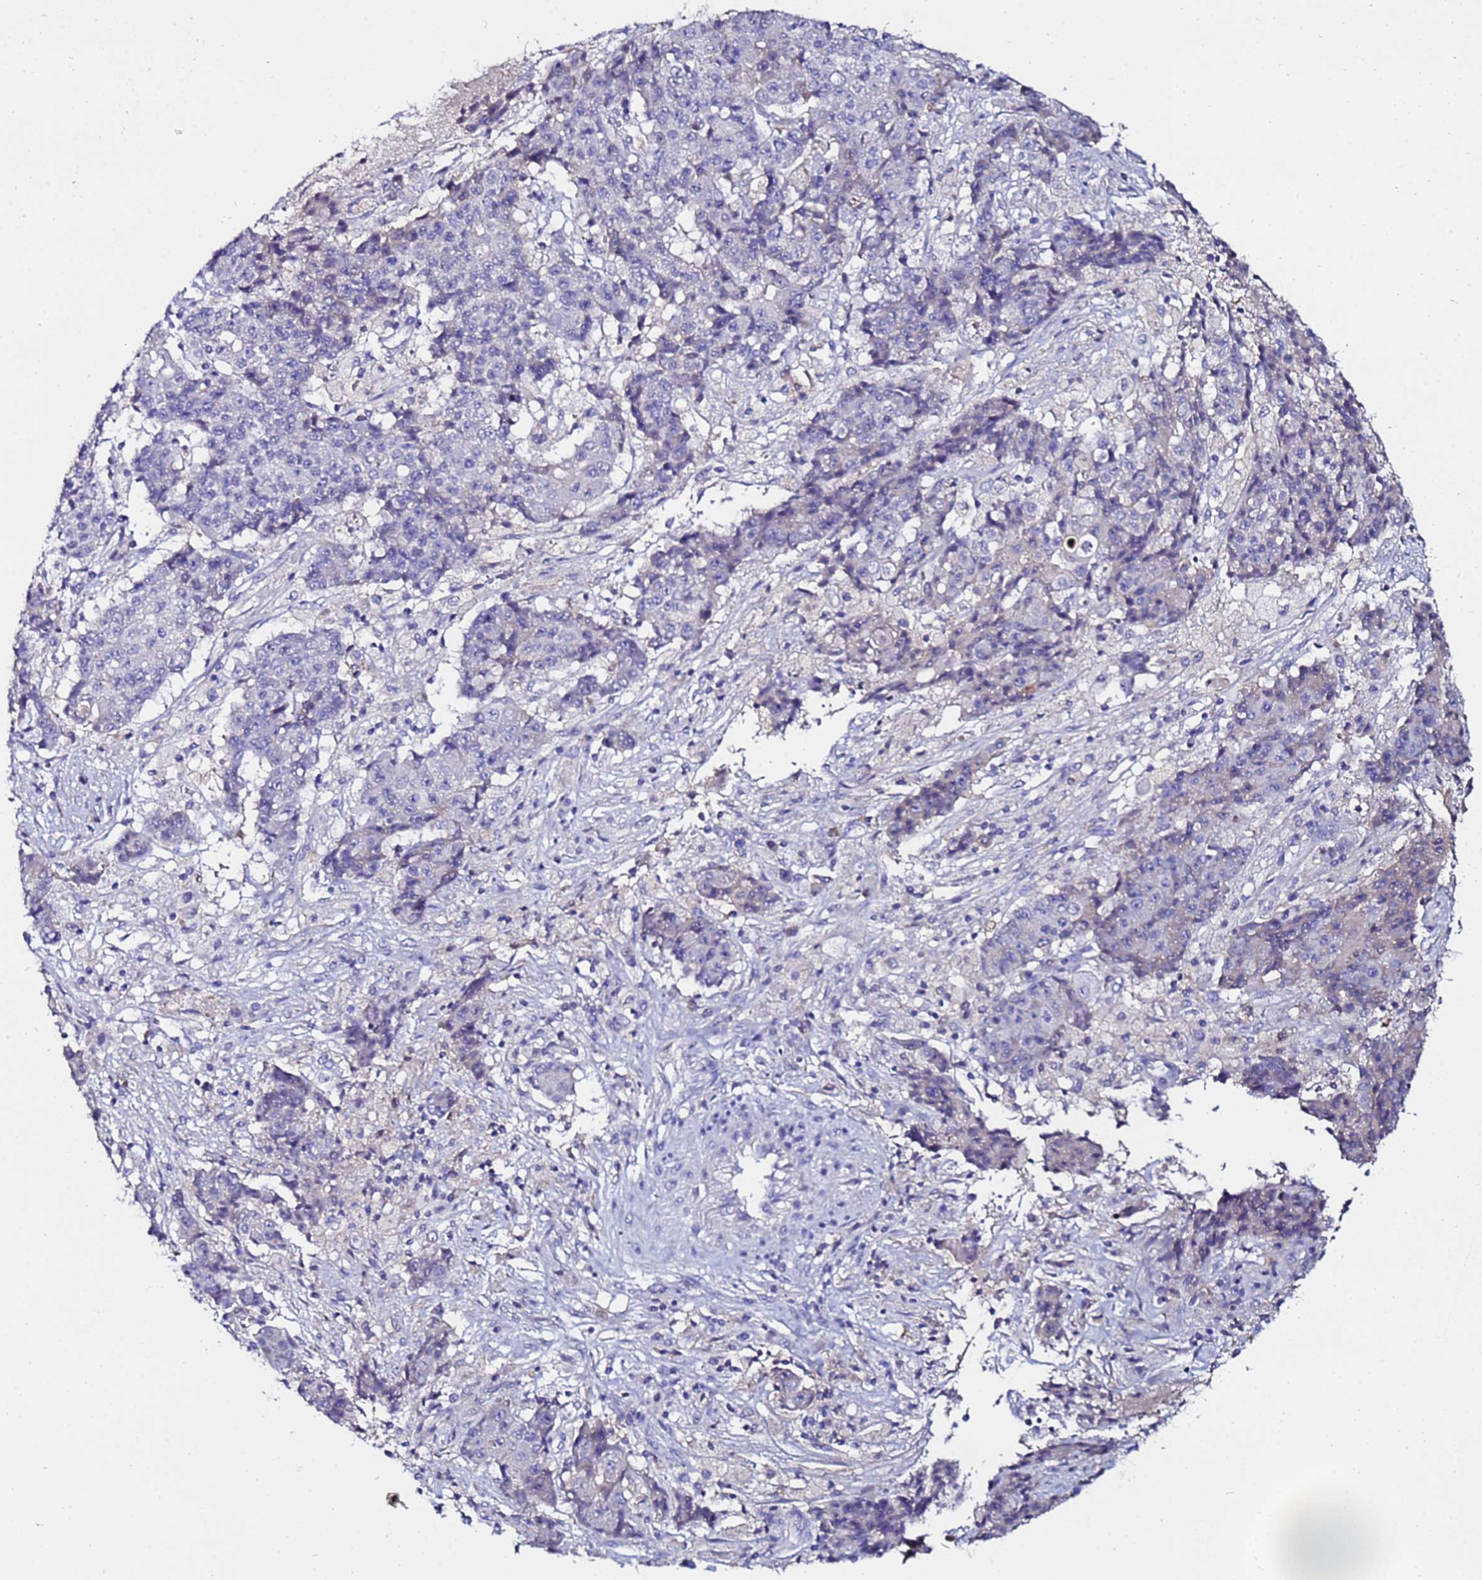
{"staining": {"intensity": "negative", "quantity": "none", "location": "none"}, "tissue": "ovarian cancer", "cell_type": "Tumor cells", "image_type": "cancer", "snomed": [{"axis": "morphology", "description": "Carcinoma, endometroid"}, {"axis": "topography", "description": "Ovary"}], "caption": "High power microscopy image of an immunohistochemistry (IHC) histopathology image of ovarian endometroid carcinoma, revealing no significant positivity in tumor cells.", "gene": "TUBAL3", "patient": {"sex": "female", "age": 42}}